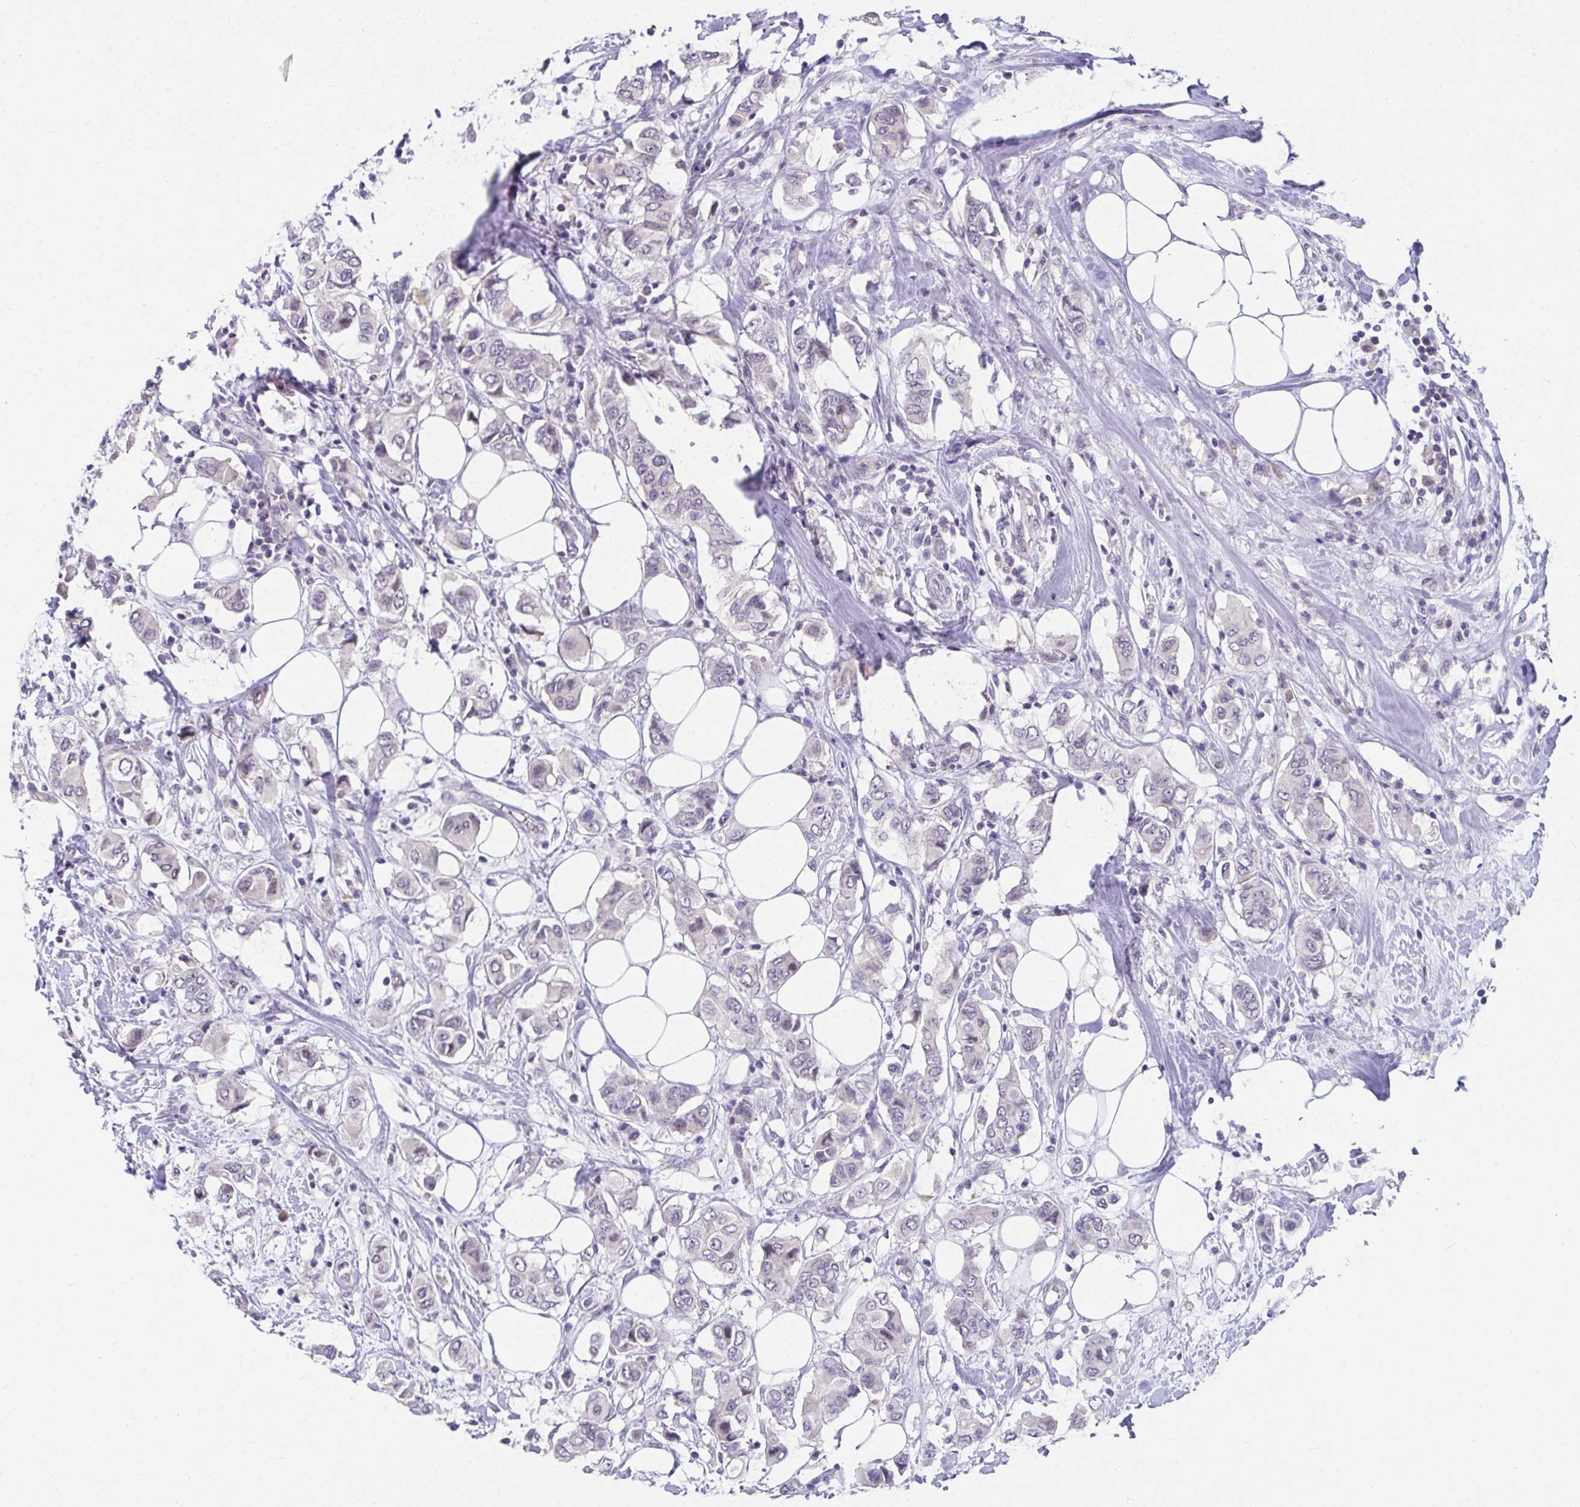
{"staining": {"intensity": "negative", "quantity": "none", "location": "none"}, "tissue": "breast cancer", "cell_type": "Tumor cells", "image_type": "cancer", "snomed": [{"axis": "morphology", "description": "Lobular carcinoma"}, {"axis": "topography", "description": "Breast"}], "caption": "Tumor cells show no significant positivity in lobular carcinoma (breast).", "gene": "GLTPD2", "patient": {"sex": "female", "age": 51}}